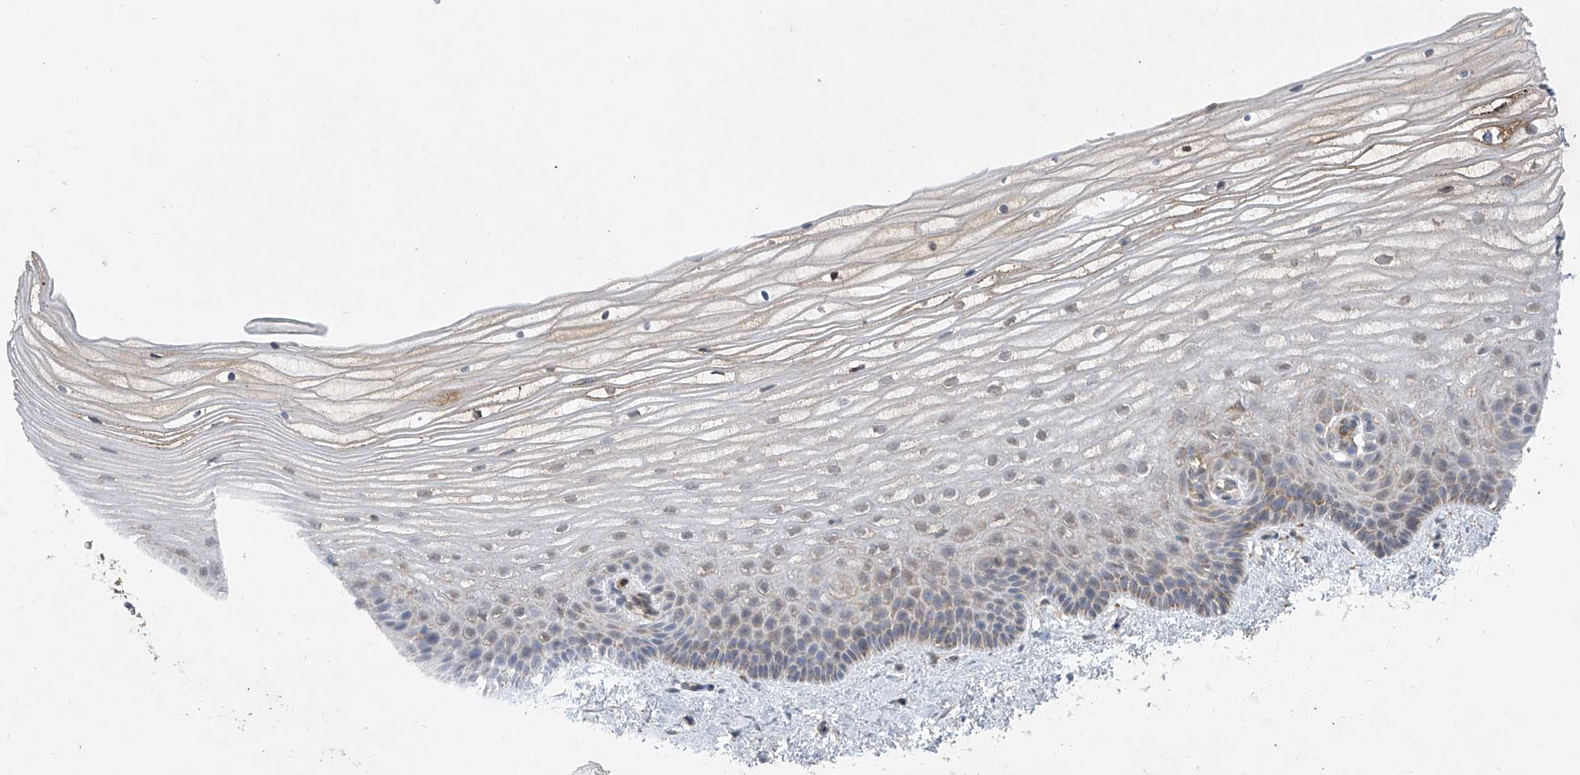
{"staining": {"intensity": "moderate", "quantity": ">75%", "location": "cytoplasmic/membranous"}, "tissue": "vagina", "cell_type": "Squamous epithelial cells", "image_type": "normal", "snomed": [{"axis": "morphology", "description": "Normal tissue, NOS"}, {"axis": "topography", "description": "Vagina"}, {"axis": "topography", "description": "Cervix"}], "caption": "Protein expression analysis of normal vagina reveals moderate cytoplasmic/membranous positivity in approximately >75% of squamous epithelial cells.", "gene": "UQCC1", "patient": {"sex": "female", "age": 40}}